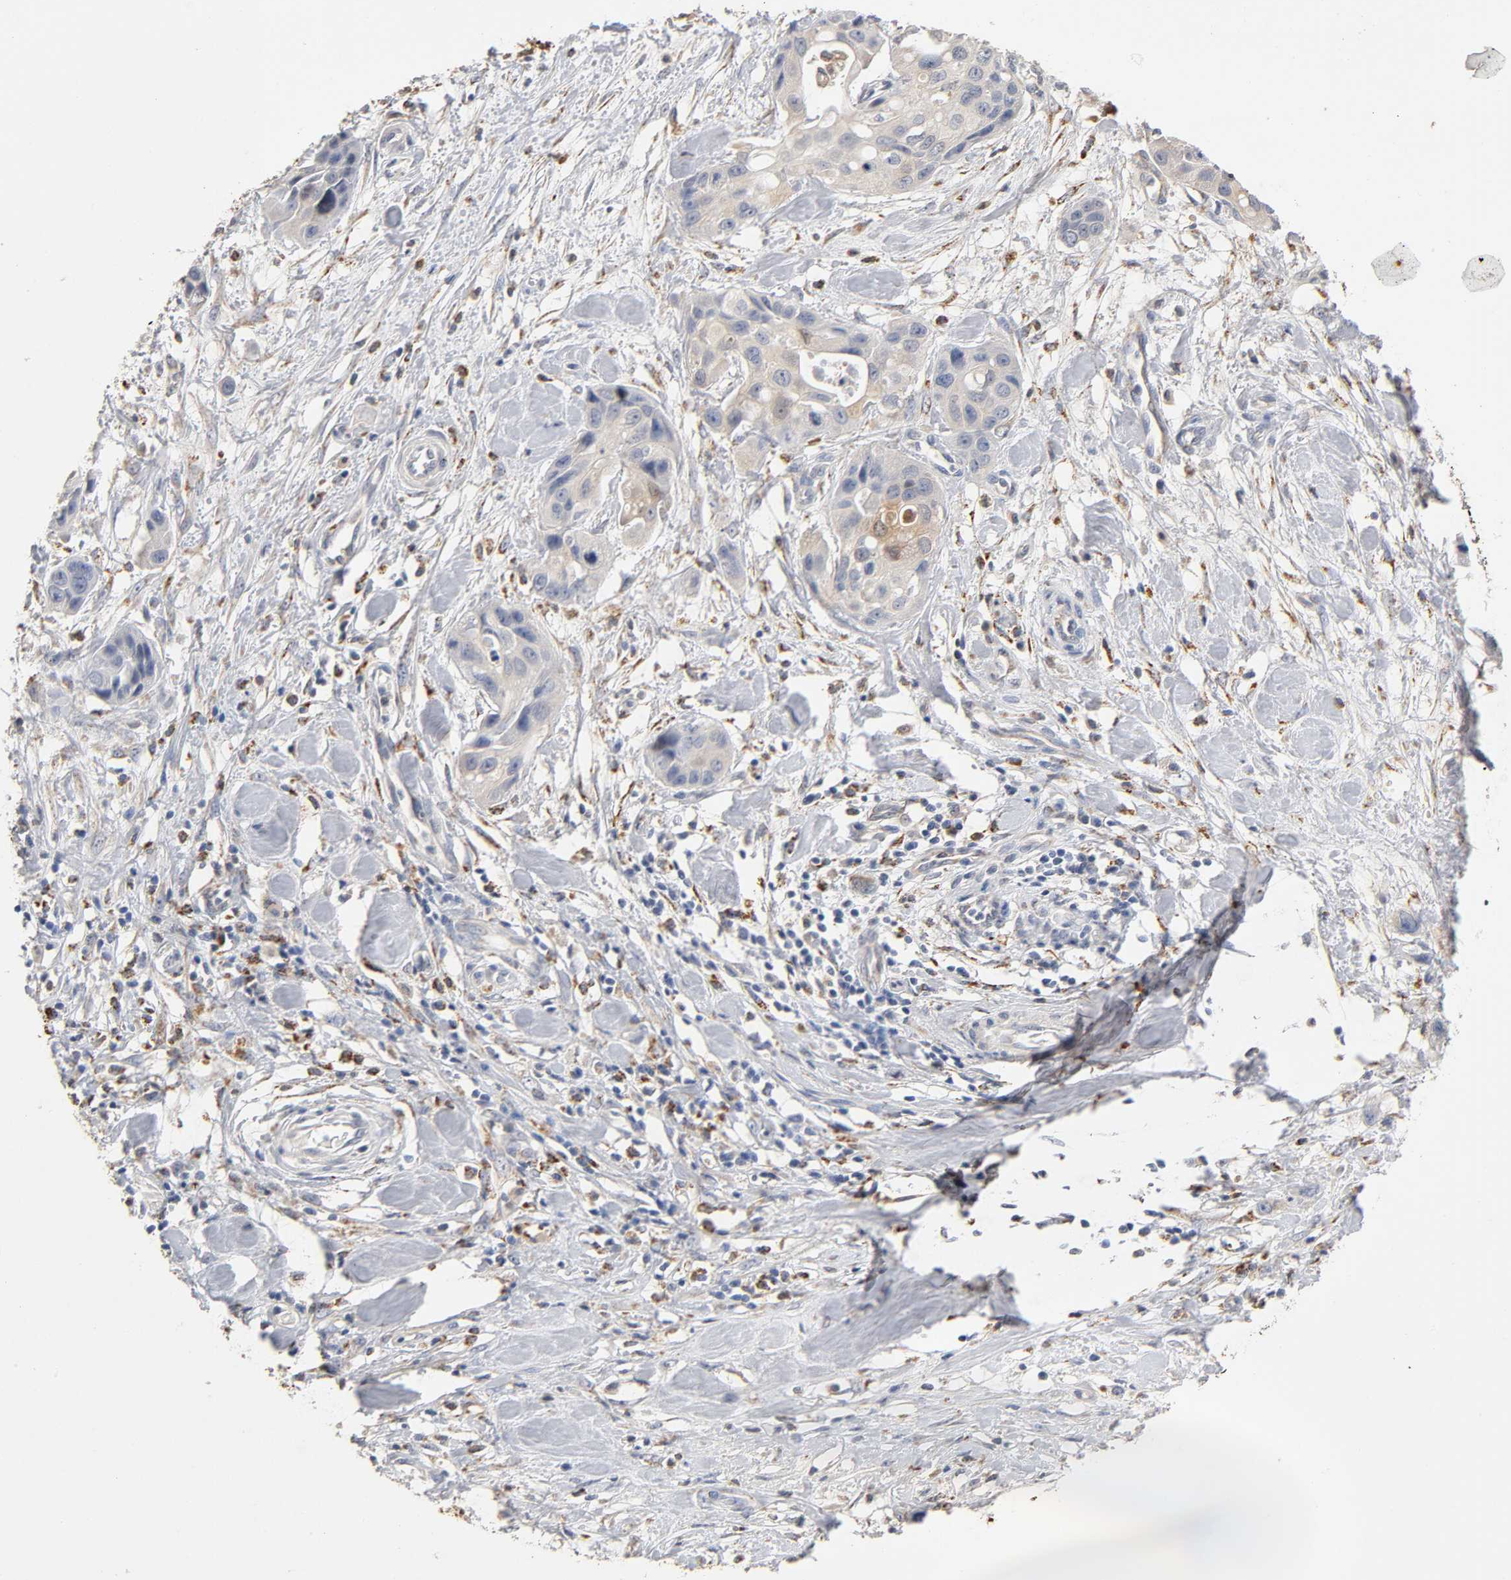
{"staining": {"intensity": "strong", "quantity": ">75%", "location": "cytoplasmic/membranous"}, "tissue": "pancreatic cancer", "cell_type": "Tumor cells", "image_type": "cancer", "snomed": [{"axis": "morphology", "description": "Adenocarcinoma, NOS"}, {"axis": "topography", "description": "Pancreas"}], "caption": "Immunohistochemistry micrograph of neoplastic tissue: human adenocarcinoma (pancreatic) stained using IHC exhibits high levels of strong protein expression localized specifically in the cytoplasmic/membranous of tumor cells, appearing as a cytoplasmic/membranous brown color.", "gene": "ISG15", "patient": {"sex": "female", "age": 60}}